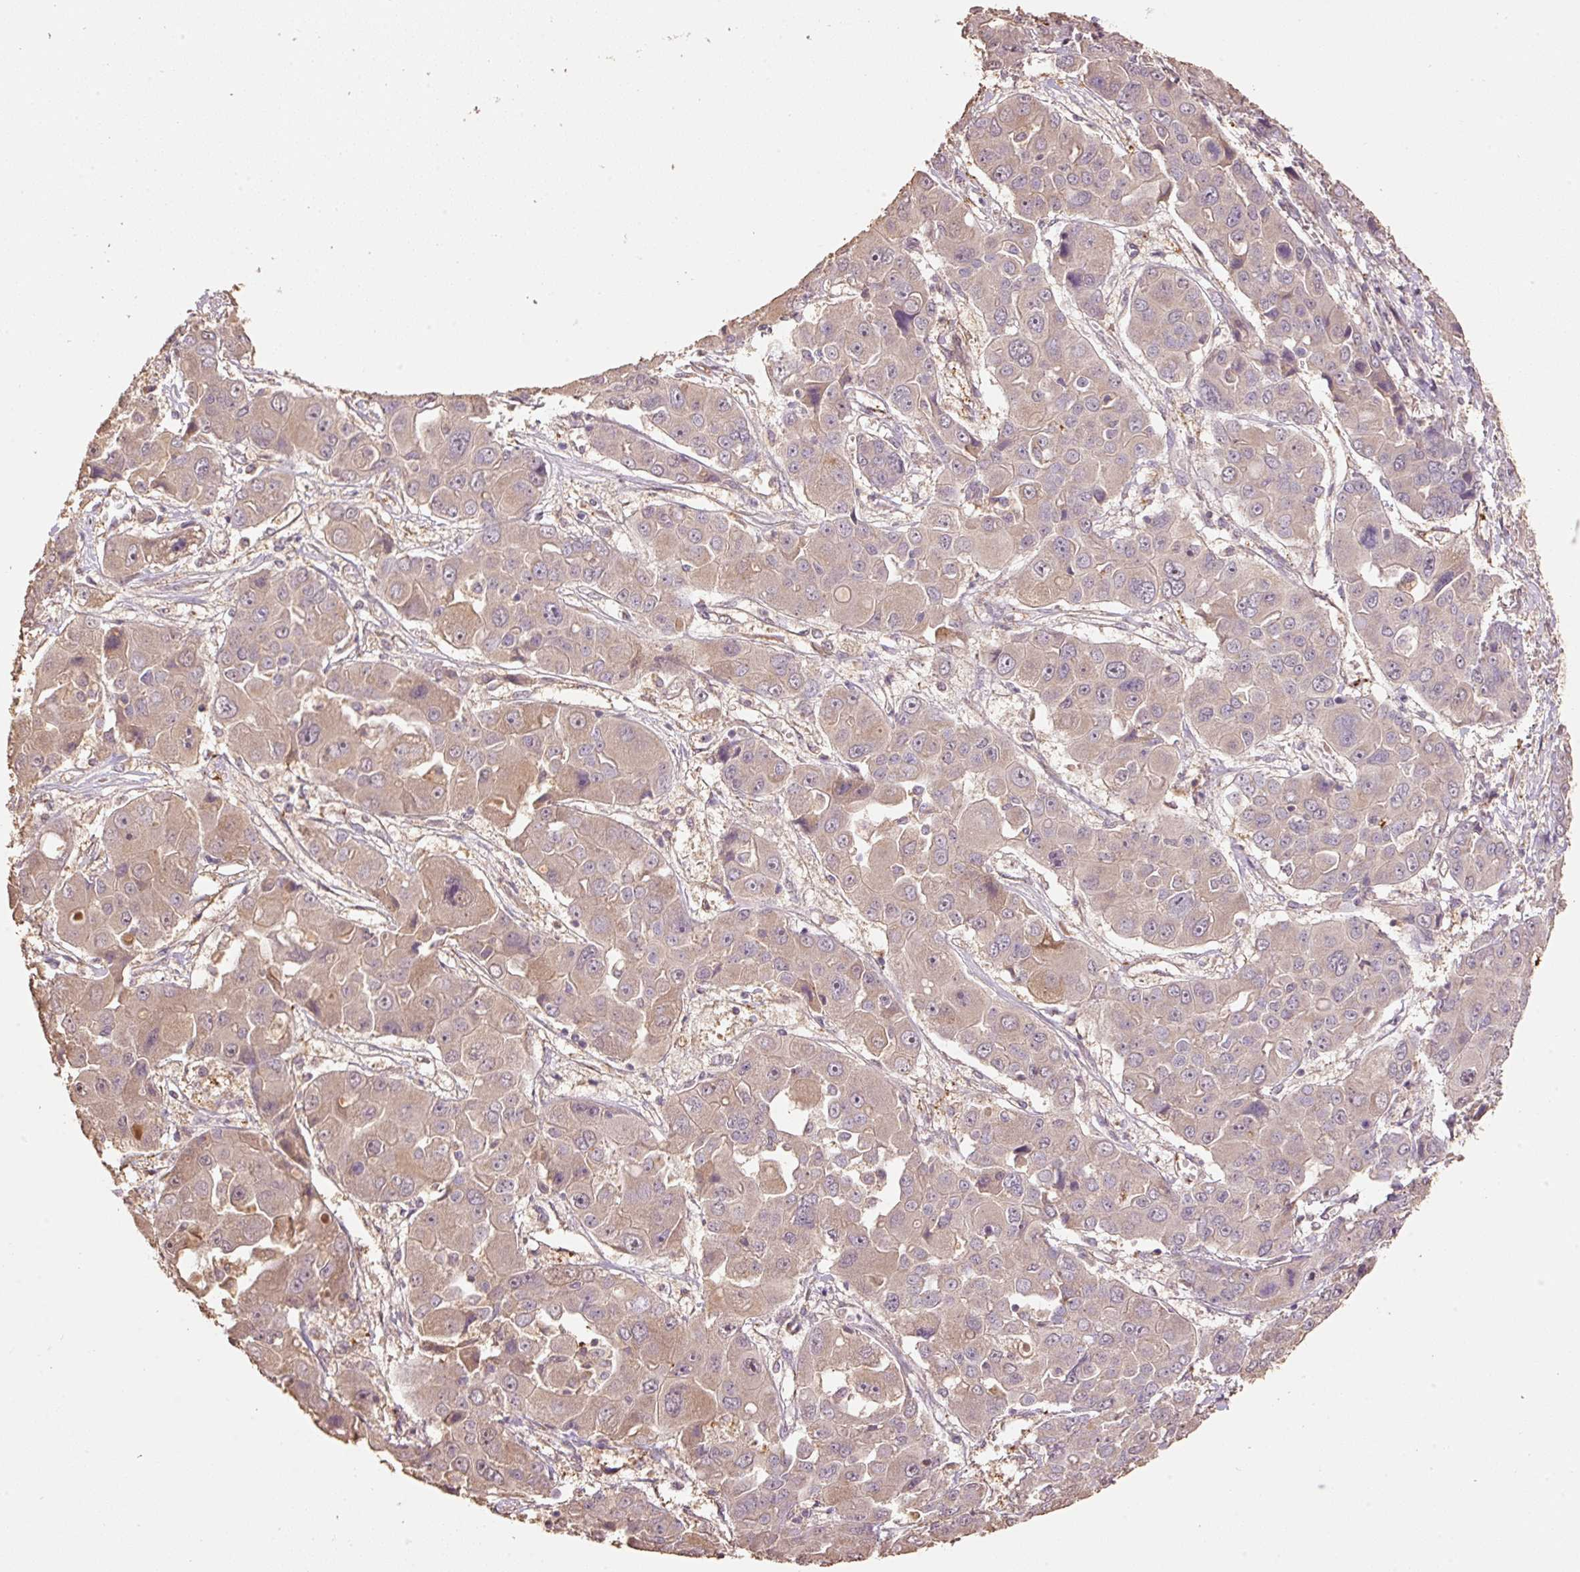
{"staining": {"intensity": "weak", "quantity": ">75%", "location": "cytoplasmic/membranous"}, "tissue": "liver cancer", "cell_type": "Tumor cells", "image_type": "cancer", "snomed": [{"axis": "morphology", "description": "Cholangiocarcinoma"}, {"axis": "topography", "description": "Liver"}], "caption": "Liver cancer stained with DAB immunohistochemistry demonstrates low levels of weak cytoplasmic/membranous expression in about >75% of tumor cells.", "gene": "HERC2", "patient": {"sex": "male", "age": 67}}